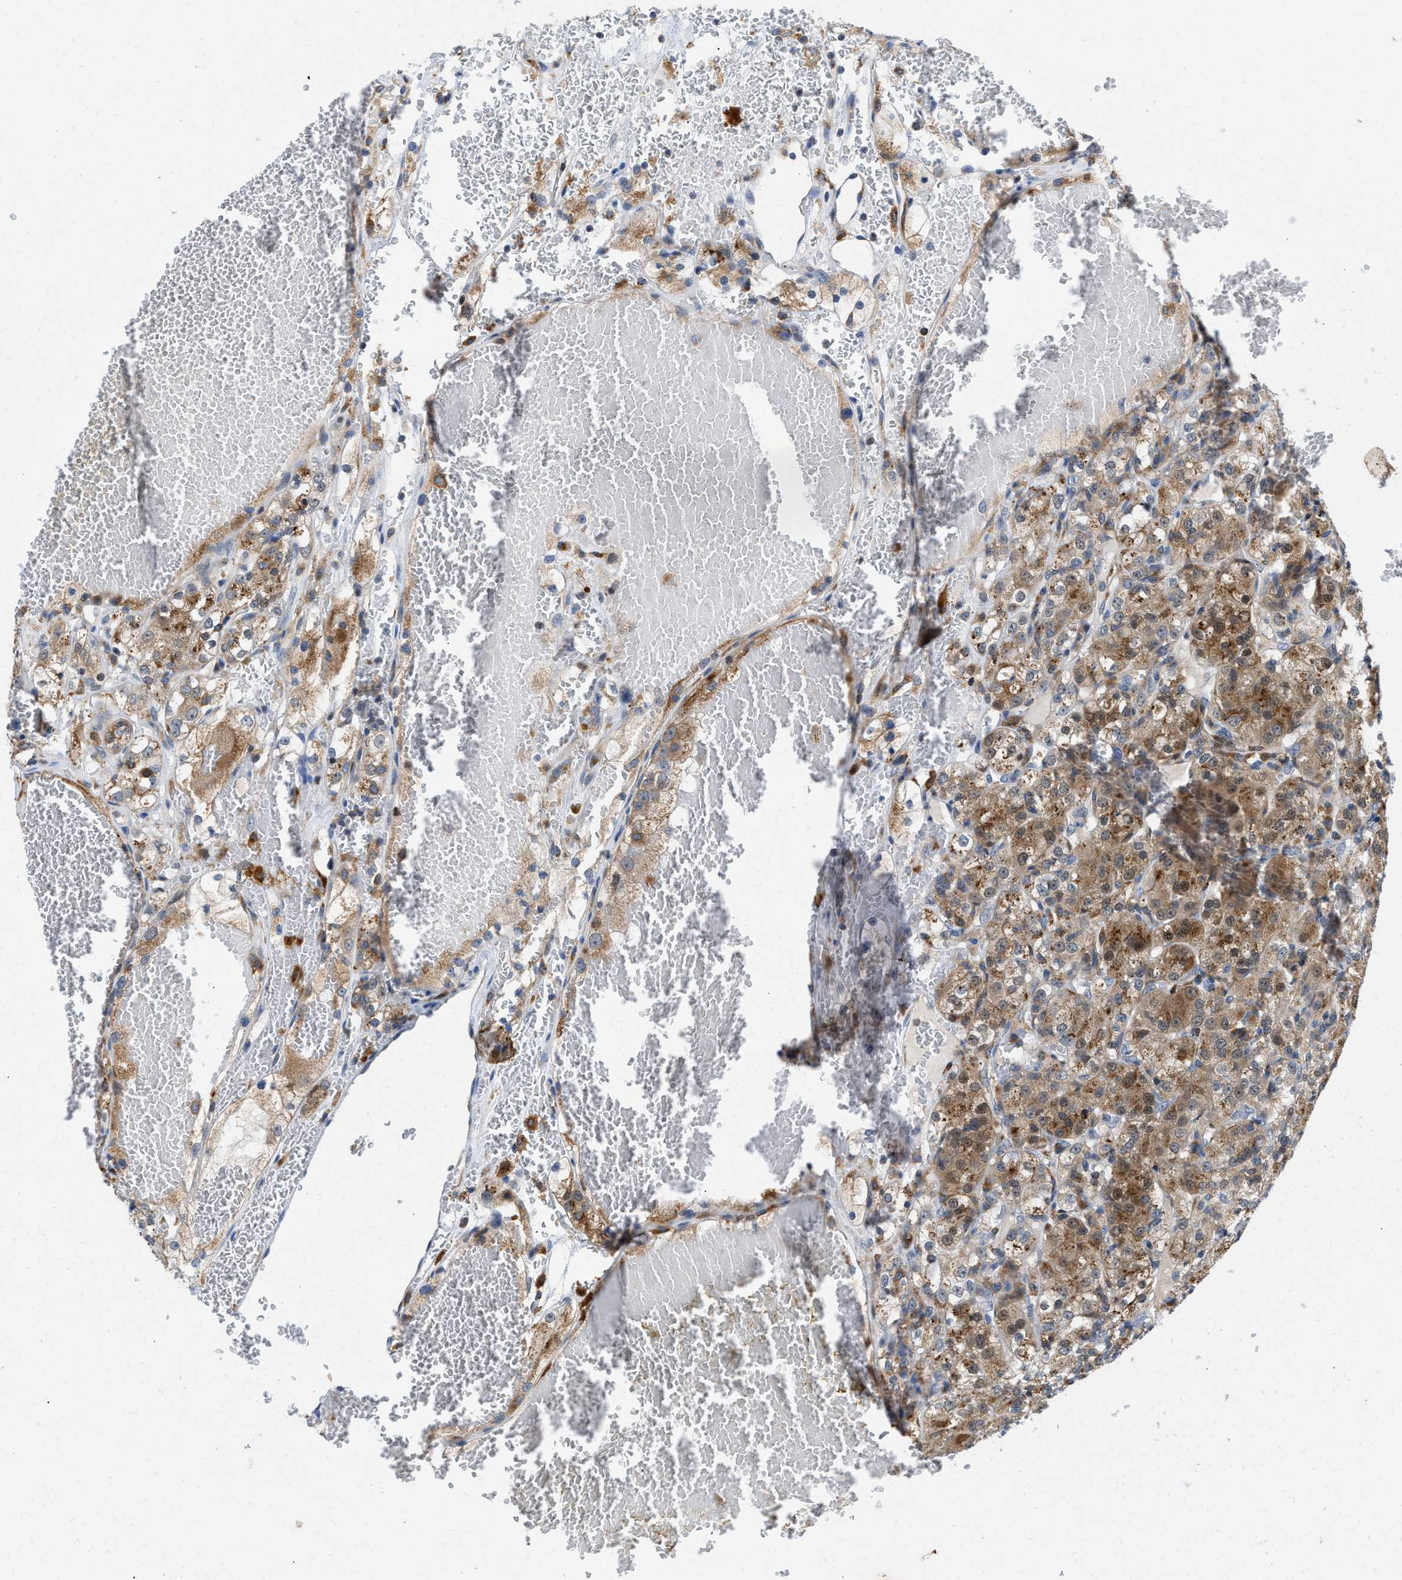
{"staining": {"intensity": "moderate", "quantity": ">75%", "location": "cytoplasmic/membranous"}, "tissue": "renal cancer", "cell_type": "Tumor cells", "image_type": "cancer", "snomed": [{"axis": "morphology", "description": "Normal tissue, NOS"}, {"axis": "morphology", "description": "Adenocarcinoma, NOS"}, {"axis": "topography", "description": "Kidney"}], "caption": "Renal cancer stained with a brown dye exhibits moderate cytoplasmic/membranous positive positivity in approximately >75% of tumor cells.", "gene": "ENPP4", "patient": {"sex": "male", "age": 61}}